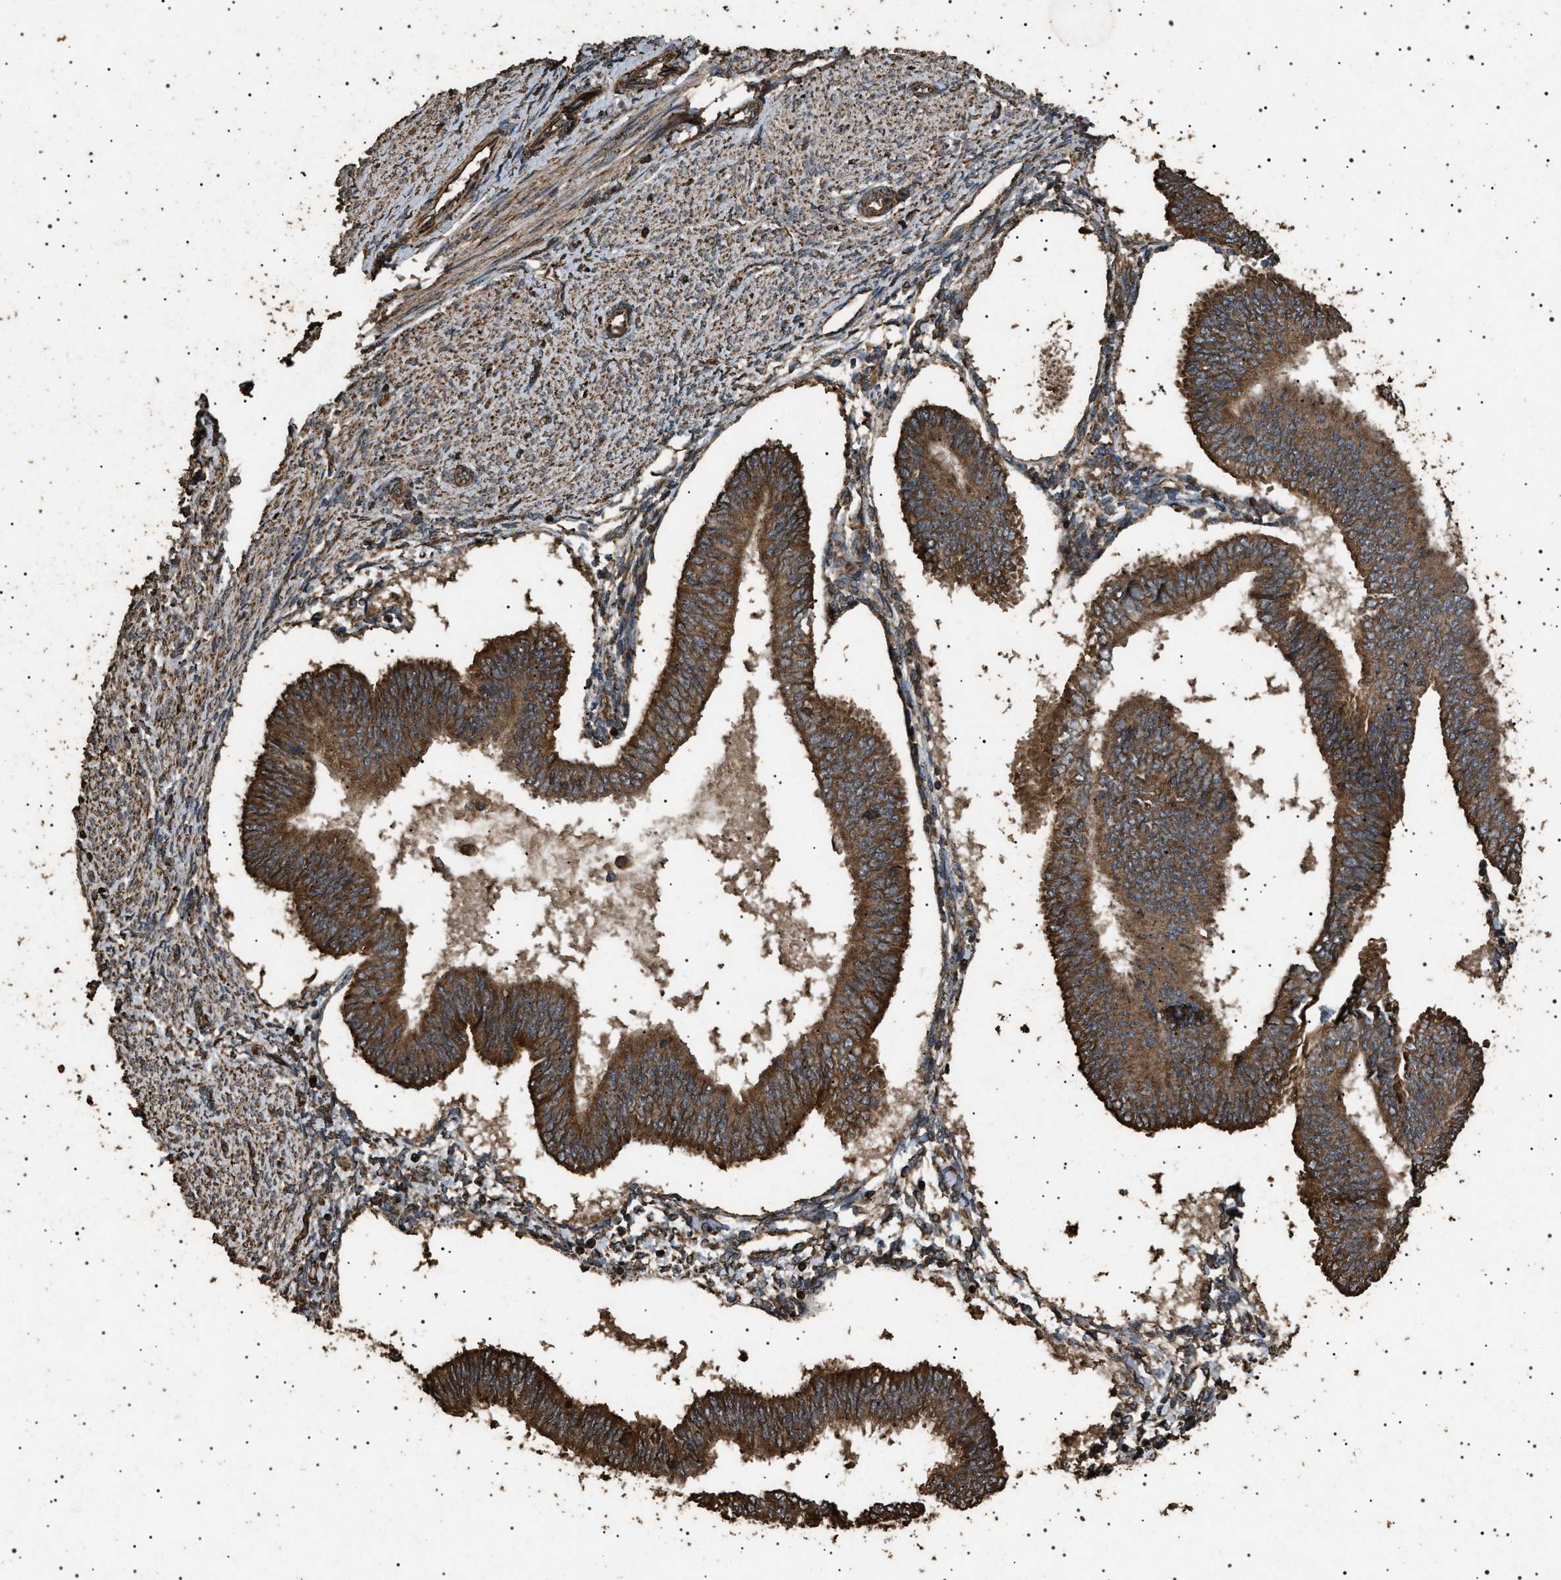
{"staining": {"intensity": "strong", "quantity": ">75%", "location": "cytoplasmic/membranous"}, "tissue": "endometrial cancer", "cell_type": "Tumor cells", "image_type": "cancer", "snomed": [{"axis": "morphology", "description": "Adenocarcinoma, NOS"}, {"axis": "topography", "description": "Endometrium"}], "caption": "An immunohistochemistry (IHC) micrograph of tumor tissue is shown. Protein staining in brown shows strong cytoplasmic/membranous positivity in adenocarcinoma (endometrial) within tumor cells.", "gene": "CYRIA", "patient": {"sex": "female", "age": 58}}